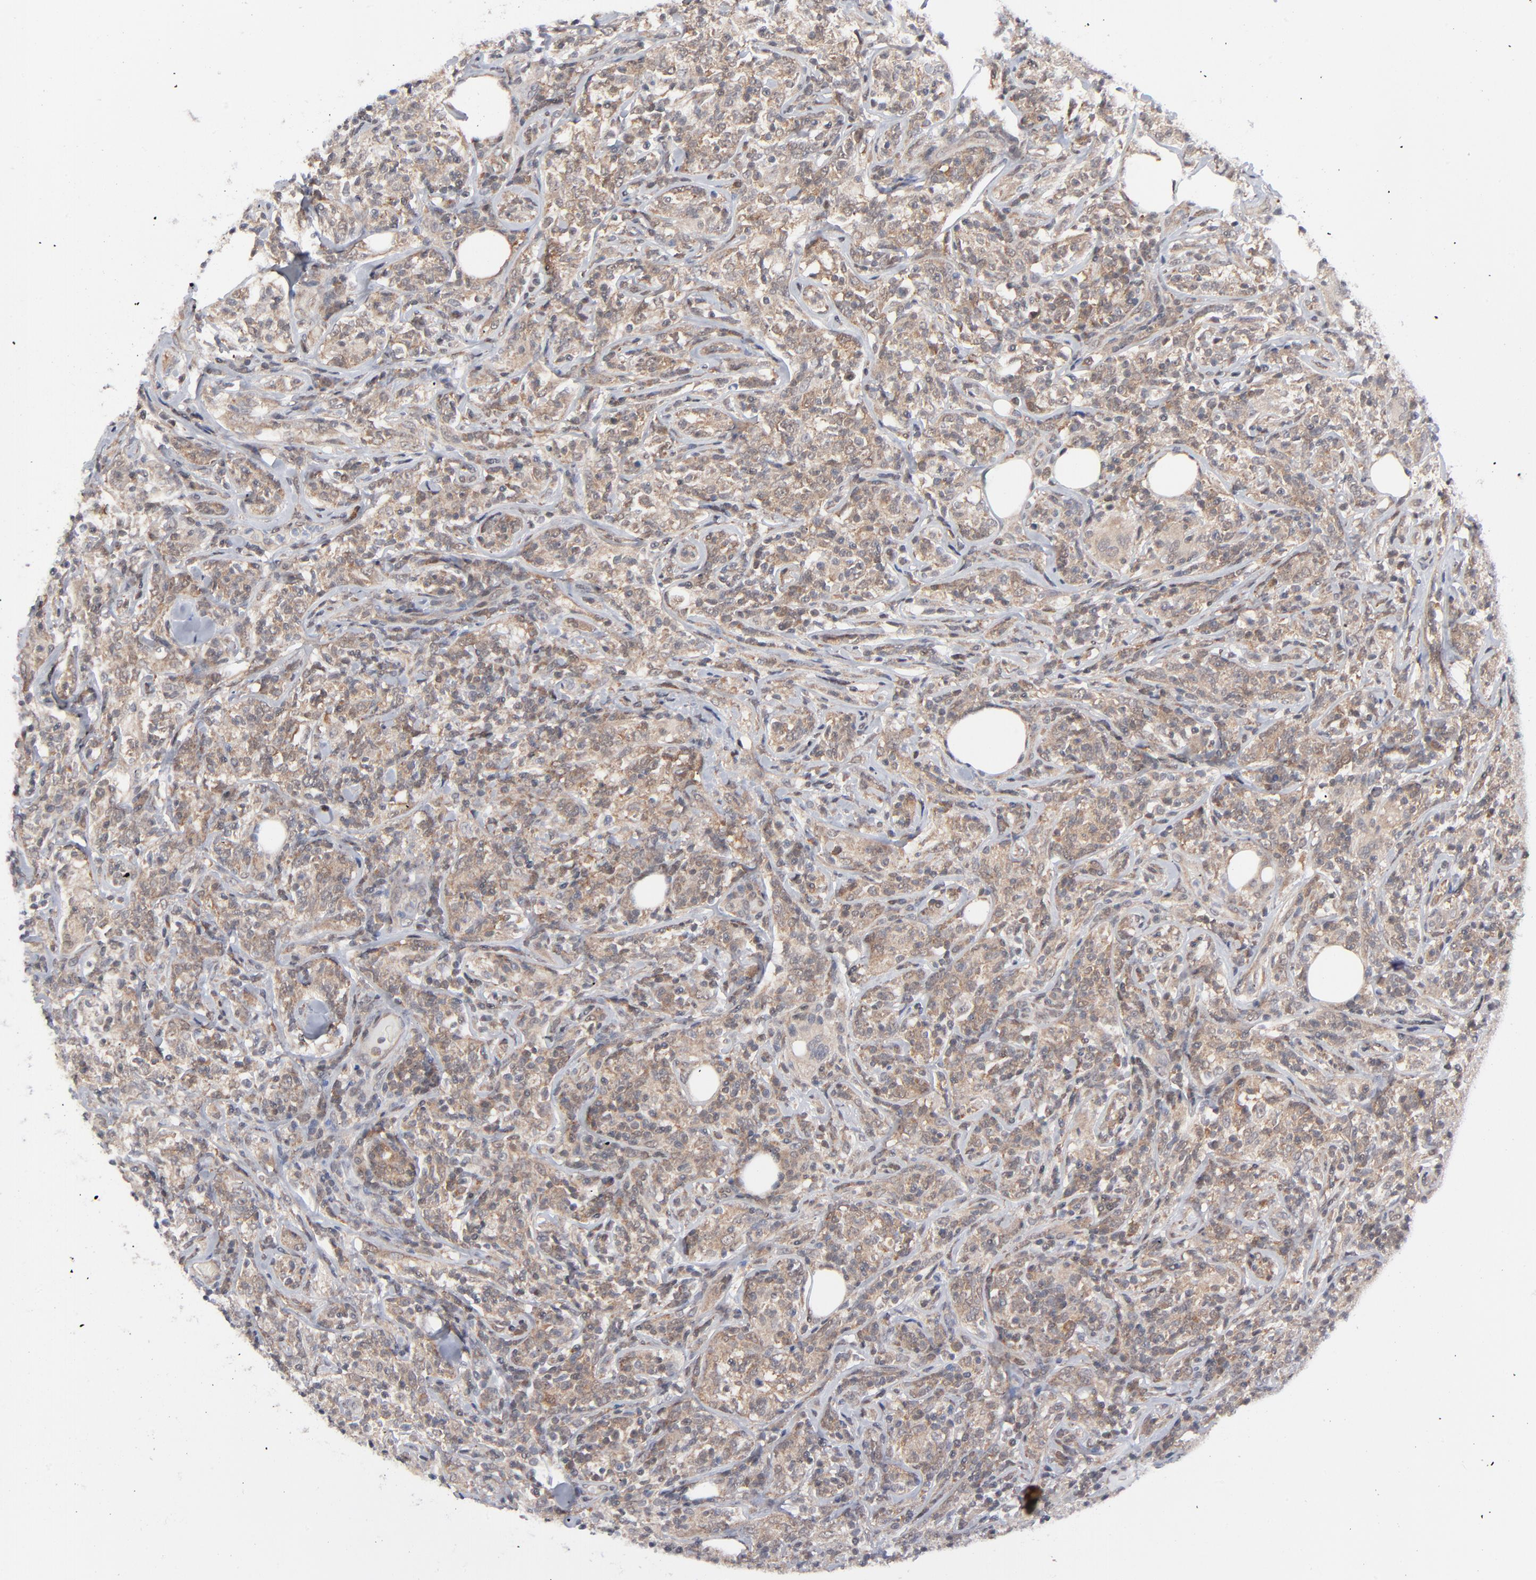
{"staining": {"intensity": "weak", "quantity": ">75%", "location": "cytoplasmic/membranous"}, "tissue": "lymphoma", "cell_type": "Tumor cells", "image_type": "cancer", "snomed": [{"axis": "morphology", "description": "Malignant lymphoma, non-Hodgkin's type, High grade"}, {"axis": "topography", "description": "Lymph node"}], "caption": "High-magnification brightfield microscopy of lymphoma stained with DAB (3,3'-diaminobenzidine) (brown) and counterstained with hematoxylin (blue). tumor cells exhibit weak cytoplasmic/membranous positivity is identified in about>75% of cells. (DAB IHC, brown staining for protein, blue staining for nuclei).", "gene": "RPS6KB1", "patient": {"sex": "female", "age": 84}}